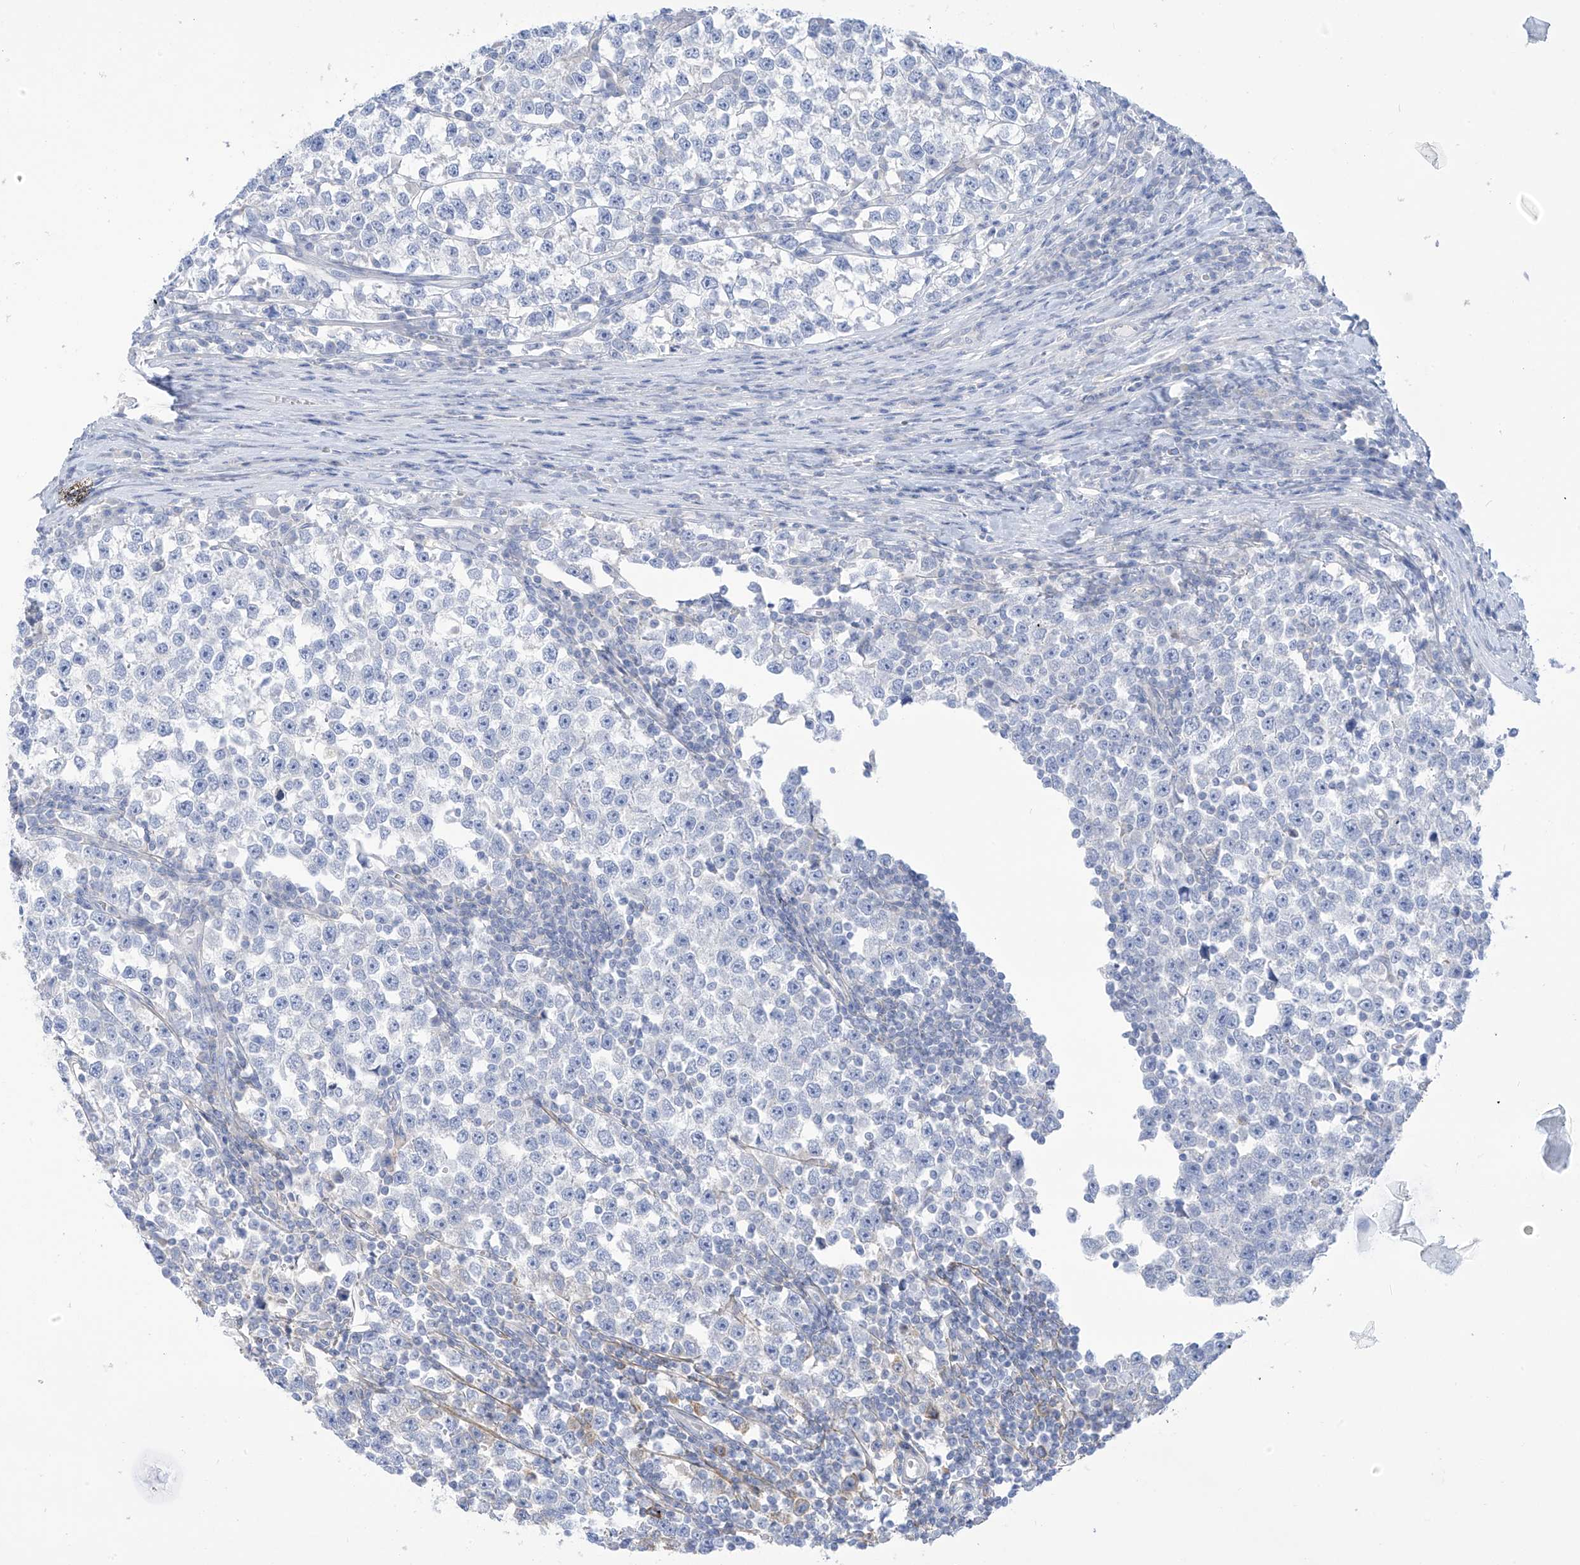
{"staining": {"intensity": "negative", "quantity": "none", "location": "none"}, "tissue": "testis cancer", "cell_type": "Tumor cells", "image_type": "cancer", "snomed": [{"axis": "morphology", "description": "Normal tissue, NOS"}, {"axis": "morphology", "description": "Seminoma, NOS"}, {"axis": "topography", "description": "Testis"}], "caption": "The immunohistochemistry (IHC) micrograph has no significant expression in tumor cells of seminoma (testis) tissue. Nuclei are stained in blue.", "gene": "FABP2", "patient": {"sex": "male", "age": 43}}